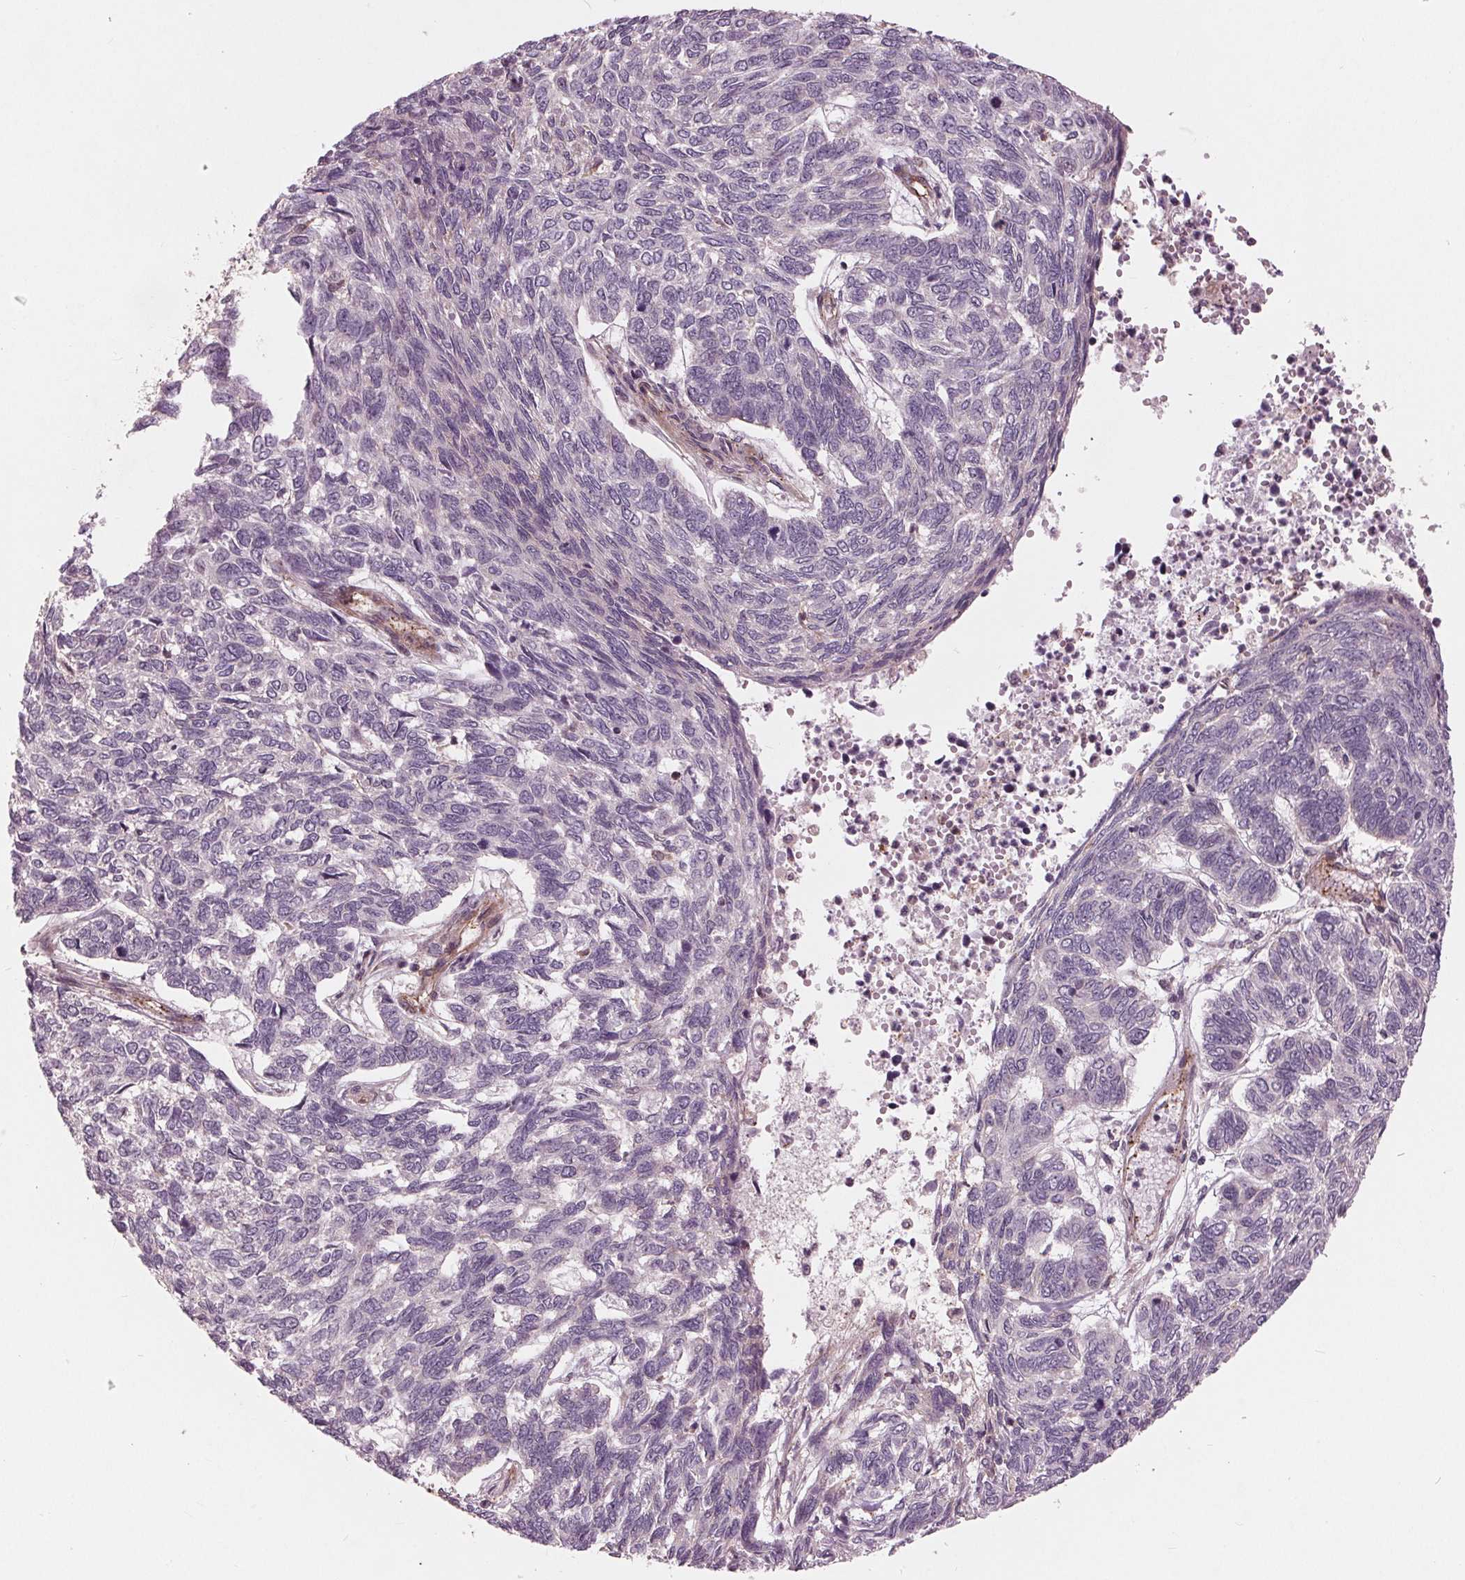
{"staining": {"intensity": "negative", "quantity": "none", "location": "none"}, "tissue": "skin cancer", "cell_type": "Tumor cells", "image_type": "cancer", "snomed": [{"axis": "morphology", "description": "Basal cell carcinoma"}, {"axis": "topography", "description": "Skin"}], "caption": "Tumor cells show no significant protein expression in skin cancer (basal cell carcinoma).", "gene": "TXNIP", "patient": {"sex": "female", "age": 65}}